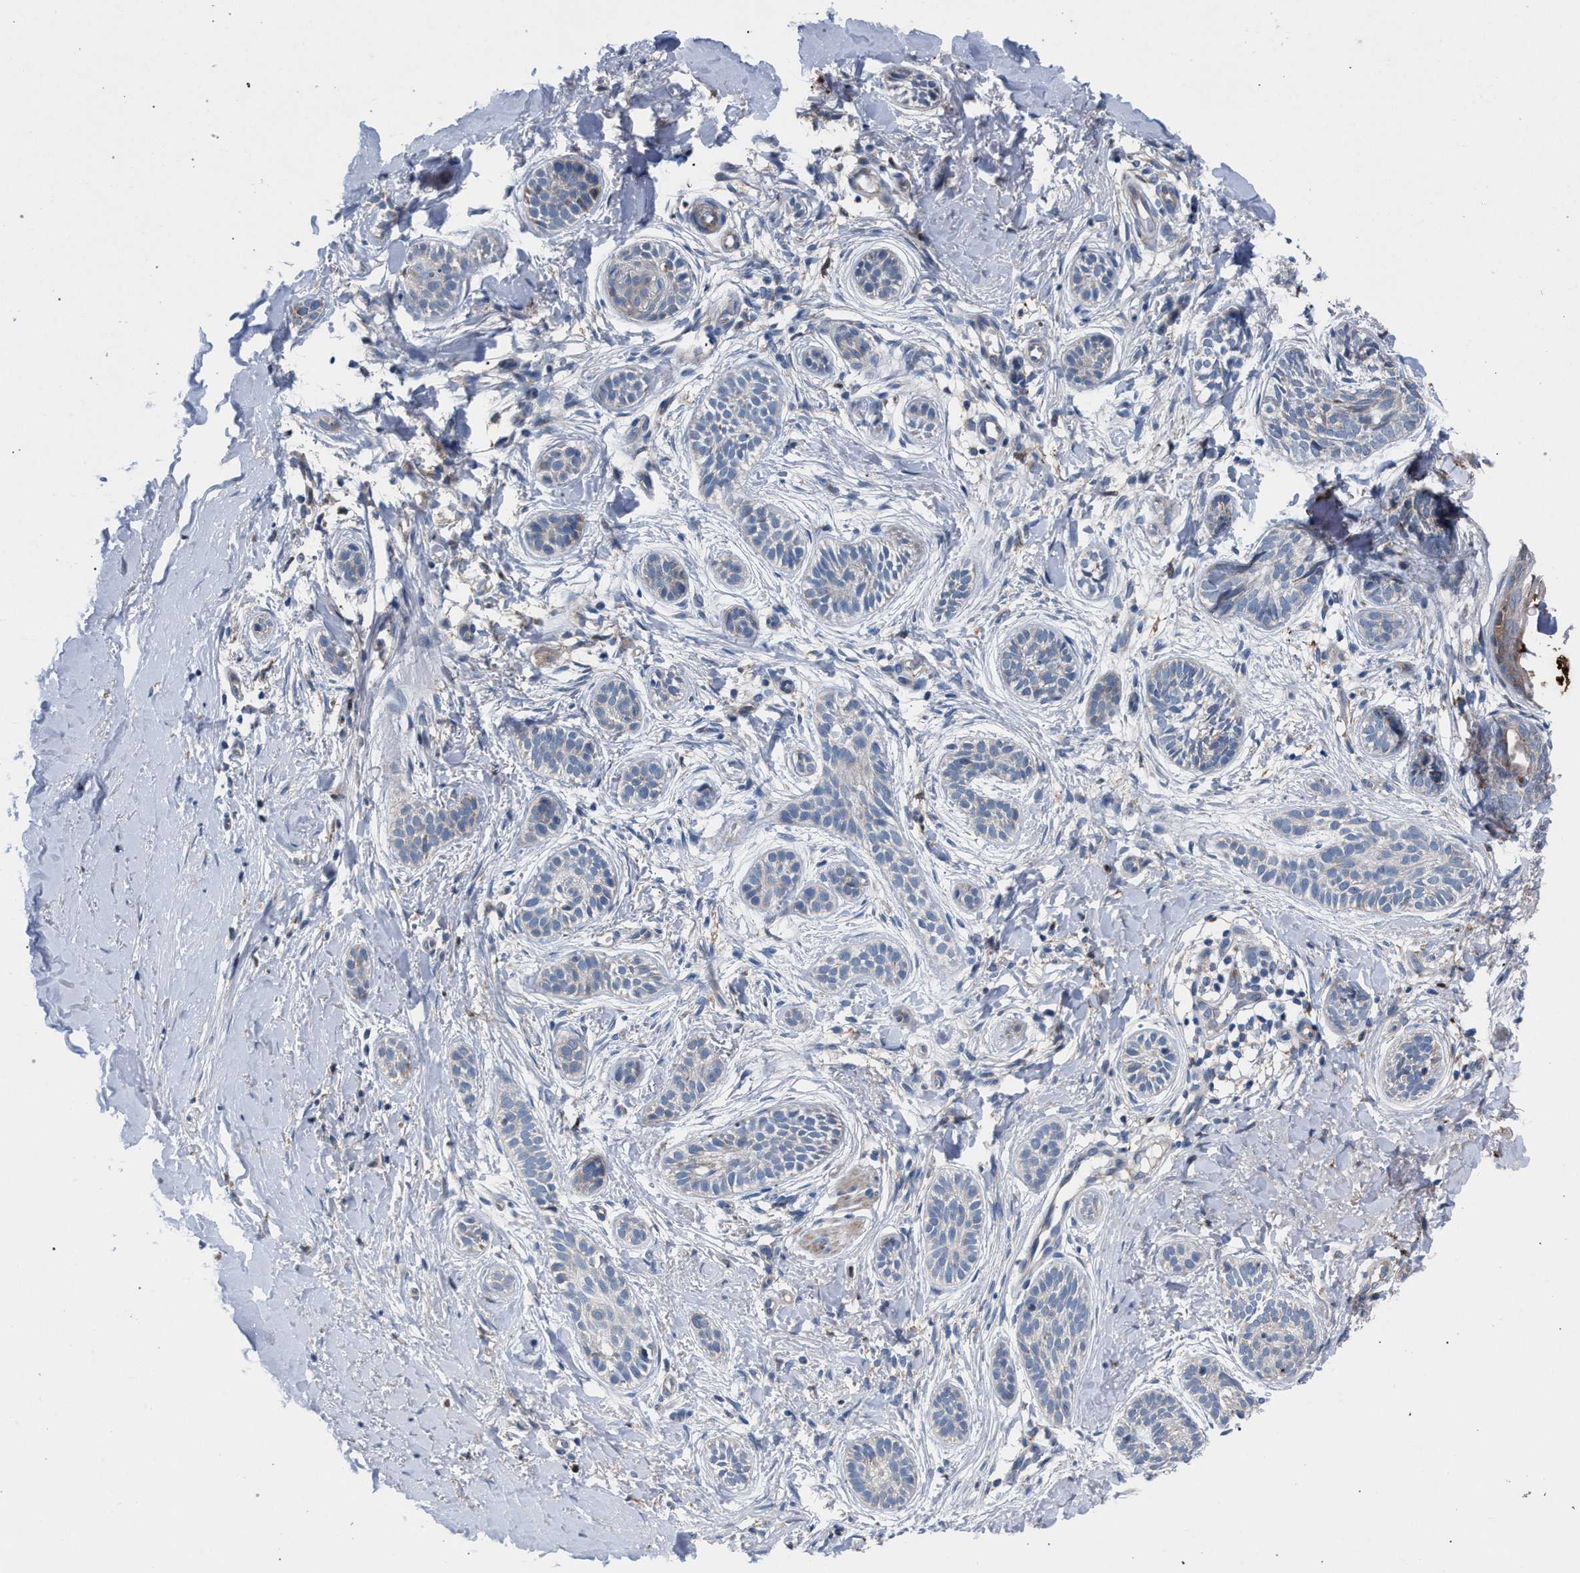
{"staining": {"intensity": "negative", "quantity": "none", "location": "none"}, "tissue": "skin cancer", "cell_type": "Tumor cells", "image_type": "cancer", "snomed": [{"axis": "morphology", "description": "Normal tissue, NOS"}, {"axis": "morphology", "description": "Basal cell carcinoma"}, {"axis": "topography", "description": "Skin"}], "caption": "Immunohistochemistry (IHC) image of neoplastic tissue: skin cancer (basal cell carcinoma) stained with DAB shows no significant protein positivity in tumor cells. (Immunohistochemistry (IHC), brightfield microscopy, high magnification).", "gene": "RNF135", "patient": {"sex": "male", "age": 63}}